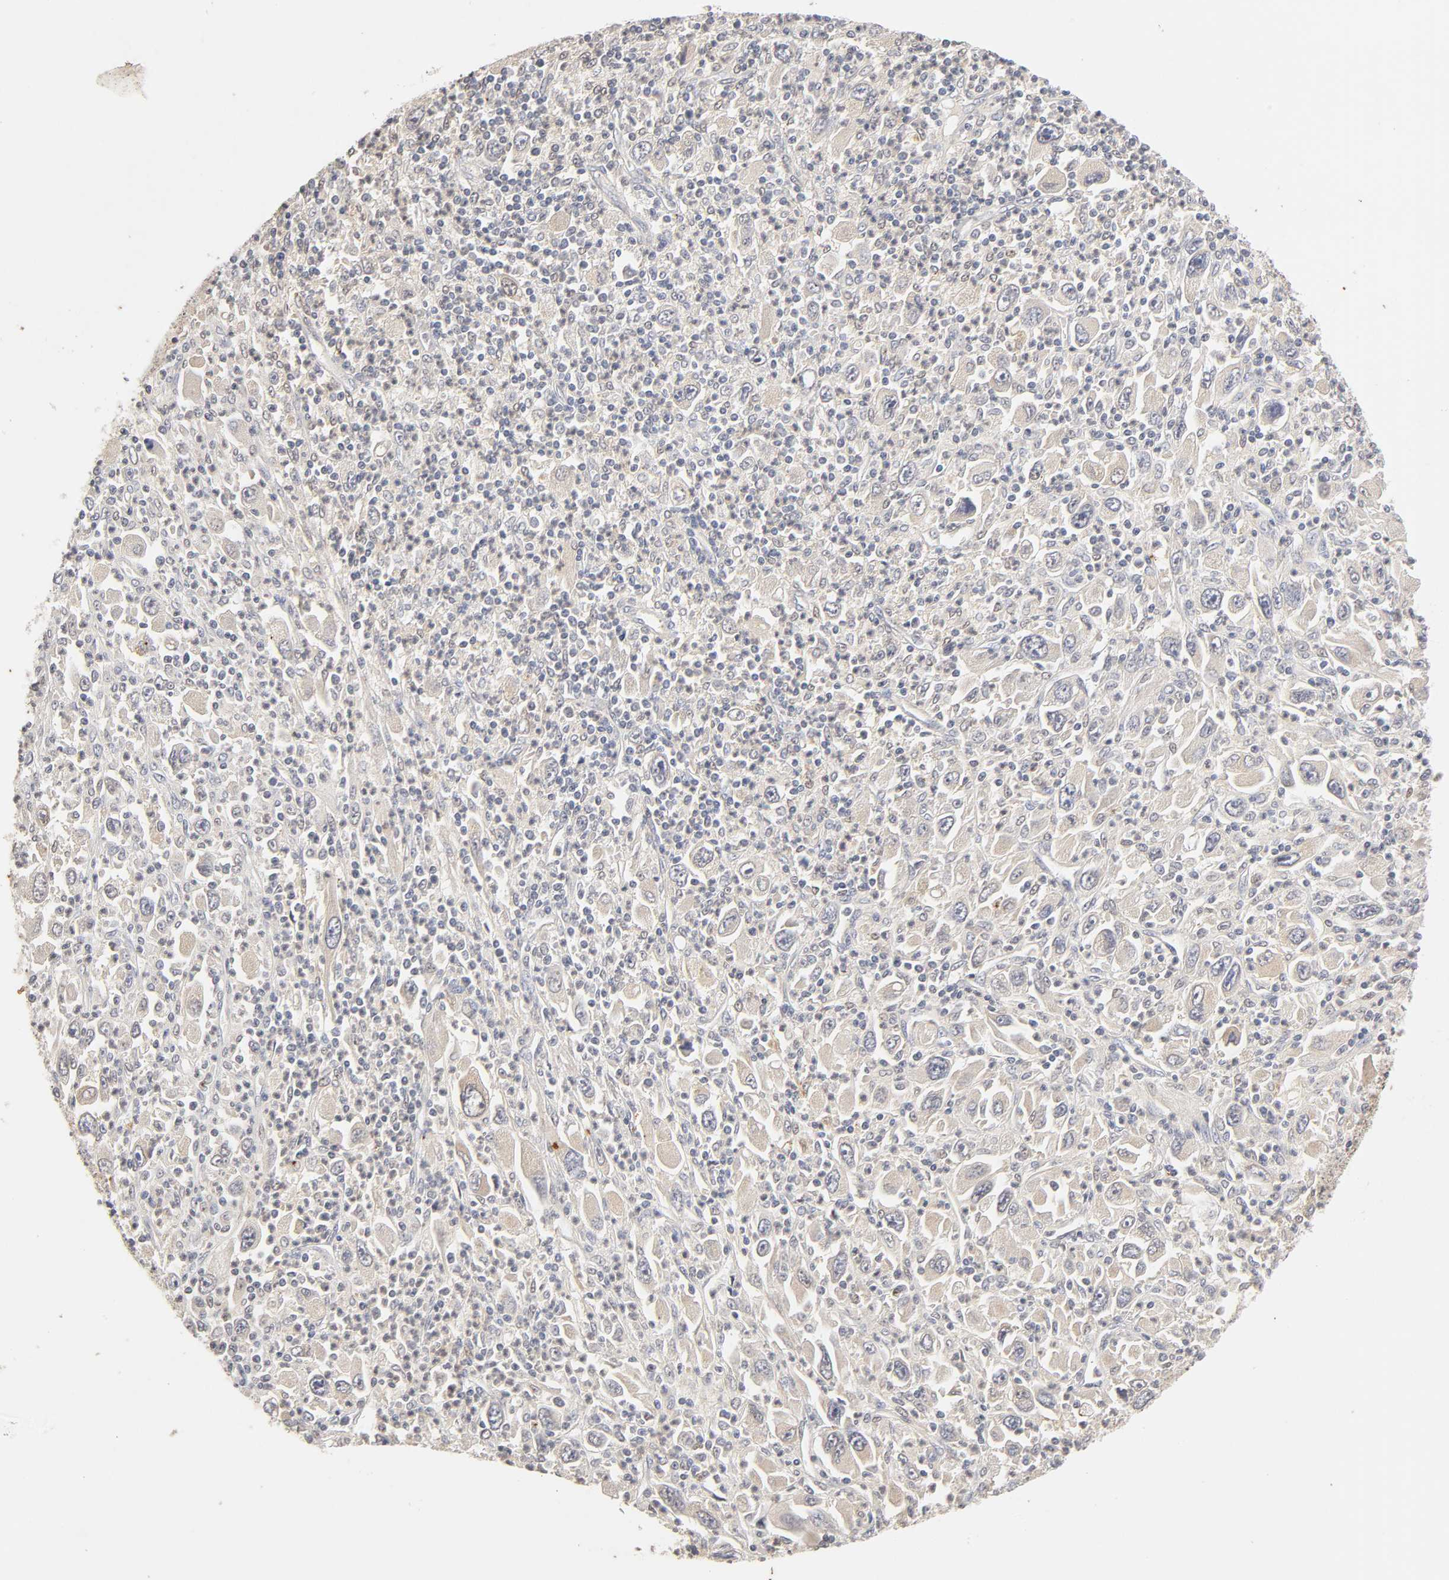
{"staining": {"intensity": "negative", "quantity": "none", "location": "none"}, "tissue": "melanoma", "cell_type": "Tumor cells", "image_type": "cancer", "snomed": [{"axis": "morphology", "description": "Malignant melanoma, Metastatic site"}, {"axis": "topography", "description": "Skin"}], "caption": "This image is of melanoma stained with immunohistochemistry (IHC) to label a protein in brown with the nuclei are counter-stained blue. There is no staining in tumor cells. (DAB (3,3'-diaminobenzidine) immunohistochemistry (IHC), high magnification).", "gene": "CXADR", "patient": {"sex": "female", "age": 56}}